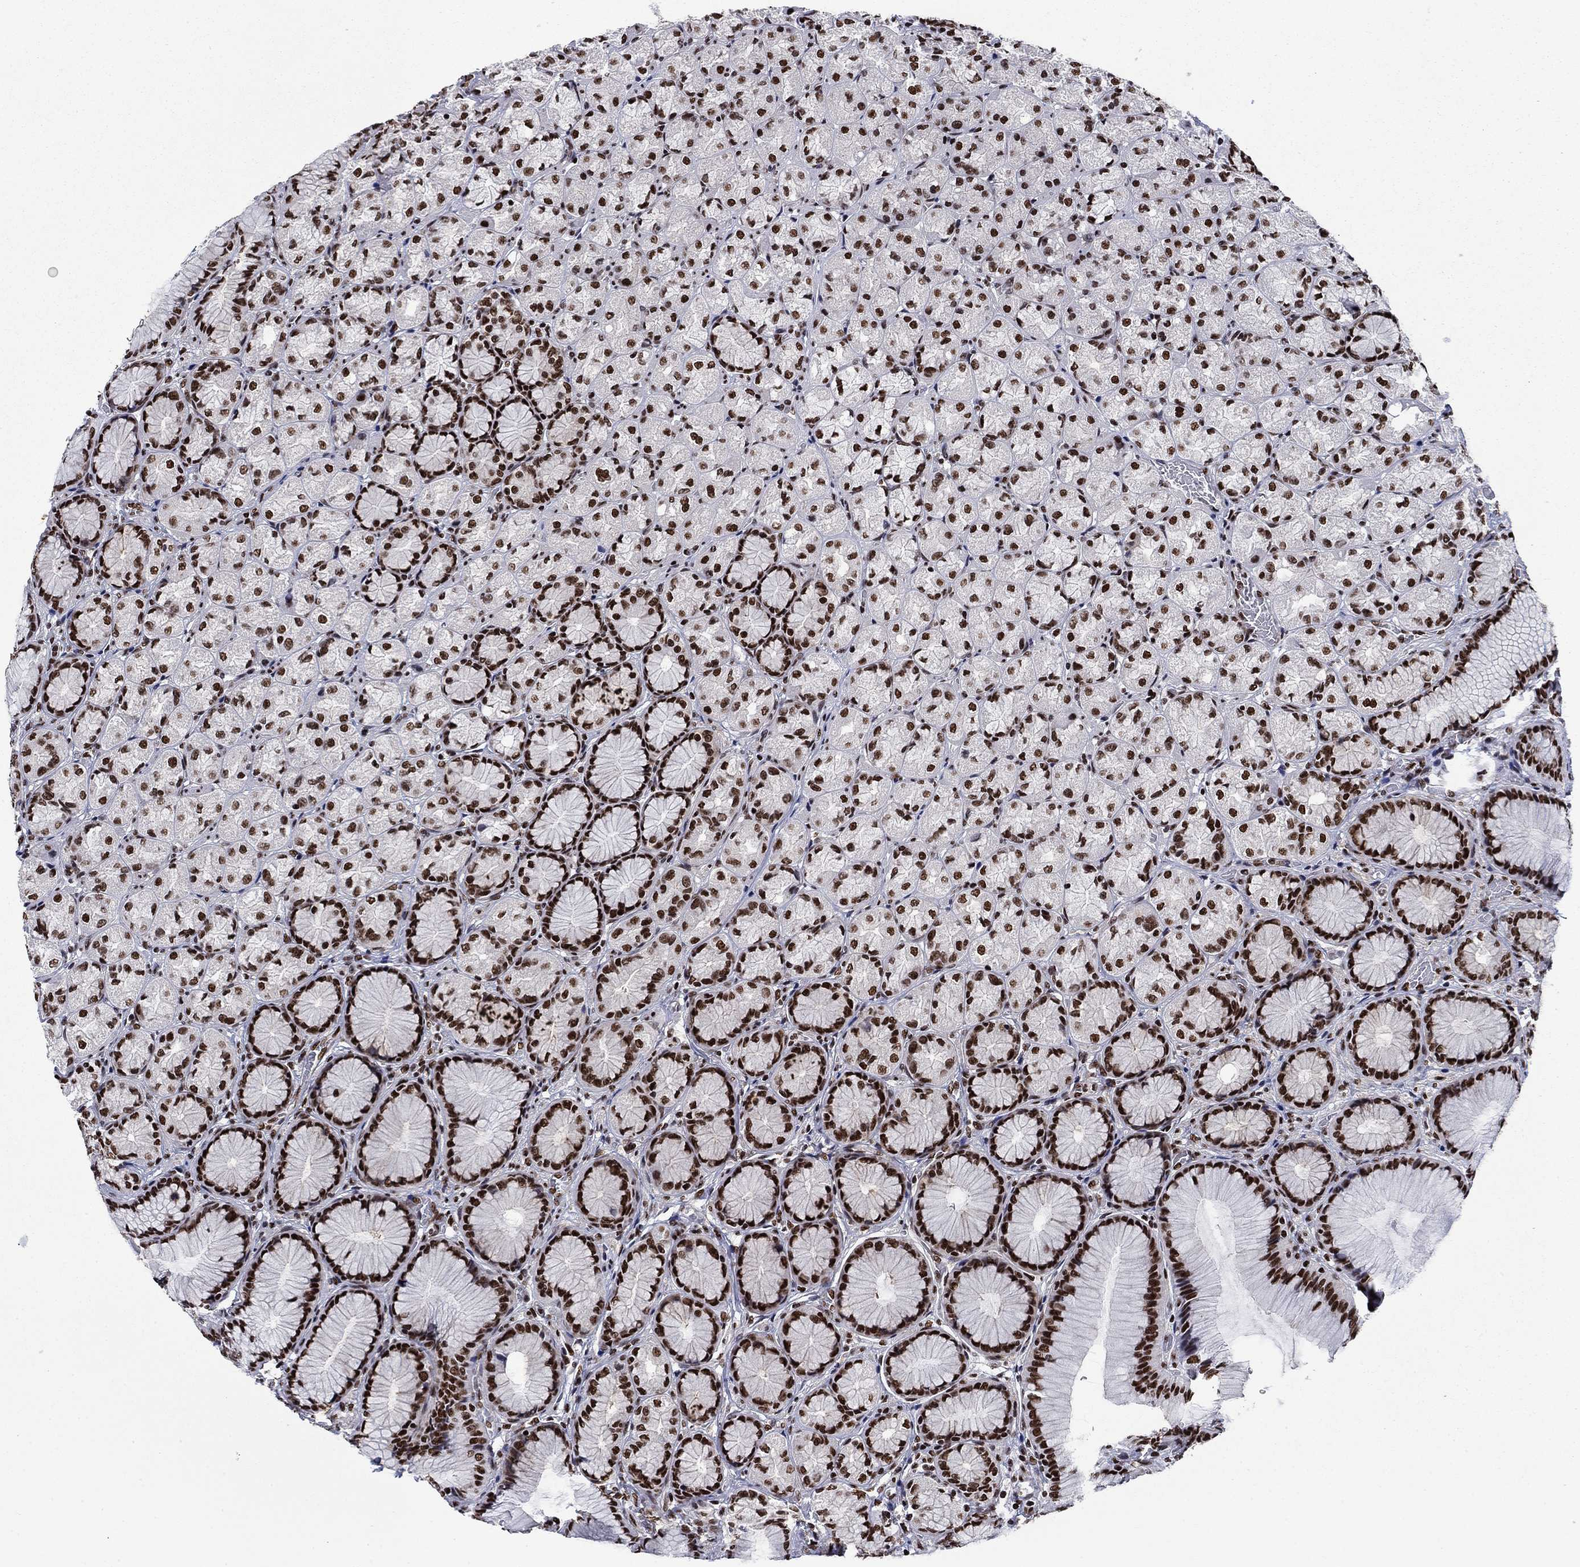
{"staining": {"intensity": "strong", "quantity": "25%-75%", "location": "nuclear"}, "tissue": "stomach", "cell_type": "Glandular cells", "image_type": "normal", "snomed": [{"axis": "morphology", "description": "Normal tissue, NOS"}, {"axis": "morphology", "description": "Adenocarcinoma, NOS"}, {"axis": "morphology", "description": "Adenocarcinoma, High grade"}, {"axis": "topography", "description": "Stomach, upper"}, {"axis": "topography", "description": "Stomach"}], "caption": "This micrograph reveals IHC staining of normal stomach, with high strong nuclear expression in about 25%-75% of glandular cells.", "gene": "RPRD1B", "patient": {"sex": "female", "age": 65}}